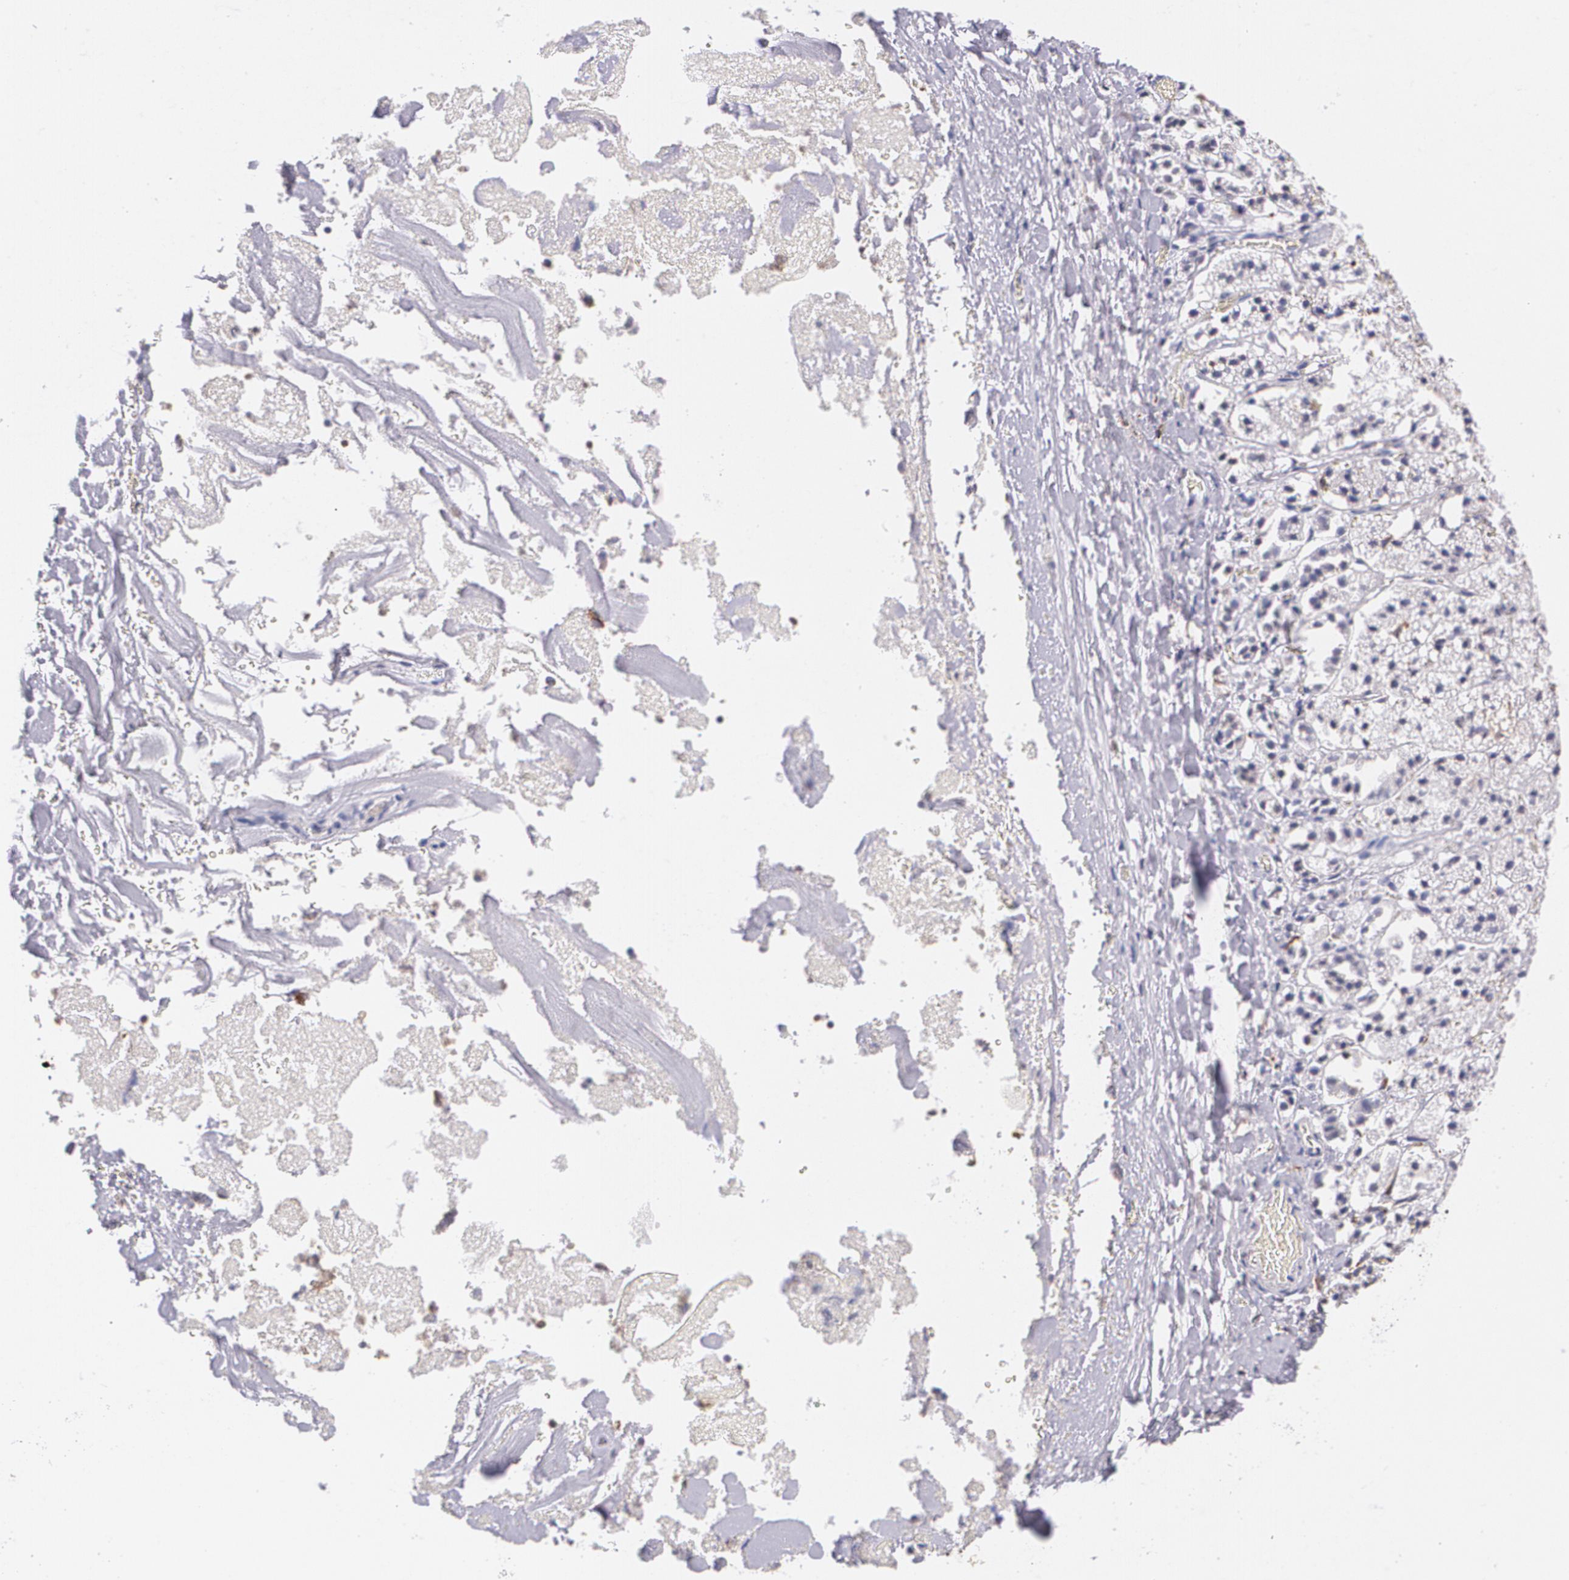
{"staining": {"intensity": "negative", "quantity": "none", "location": "none"}, "tissue": "adrenal gland", "cell_type": "Glandular cells", "image_type": "normal", "snomed": [{"axis": "morphology", "description": "Normal tissue, NOS"}, {"axis": "topography", "description": "Adrenal gland"}], "caption": "Micrograph shows no protein positivity in glandular cells of benign adrenal gland. (IHC, brightfield microscopy, high magnification).", "gene": "RTN1", "patient": {"sex": "female", "age": 44}}